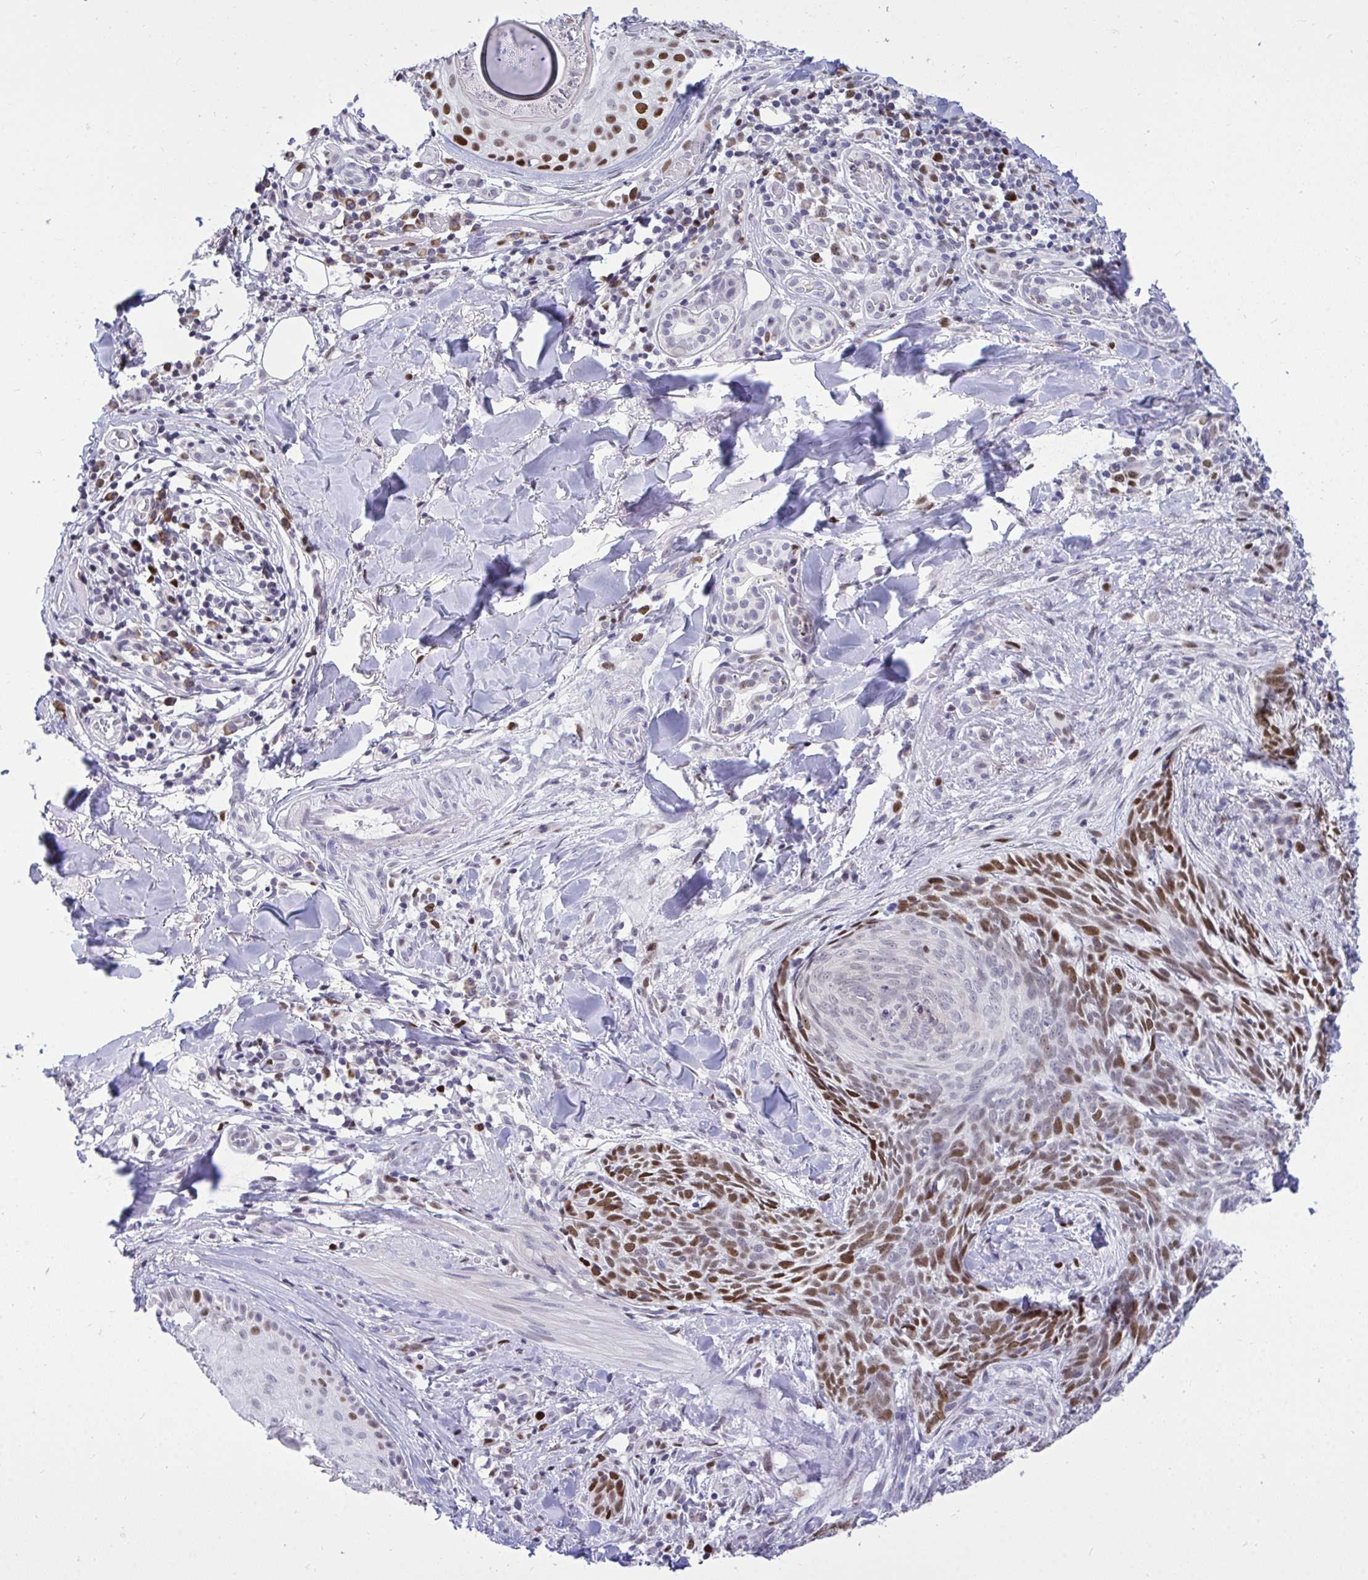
{"staining": {"intensity": "strong", "quantity": "25%-75%", "location": "nuclear"}, "tissue": "skin cancer", "cell_type": "Tumor cells", "image_type": "cancer", "snomed": [{"axis": "morphology", "description": "Basal cell carcinoma"}, {"axis": "topography", "description": "Skin"}], "caption": "Immunohistochemical staining of human skin basal cell carcinoma displays high levels of strong nuclear expression in about 25%-75% of tumor cells.", "gene": "C1QL2", "patient": {"sex": "female", "age": 93}}